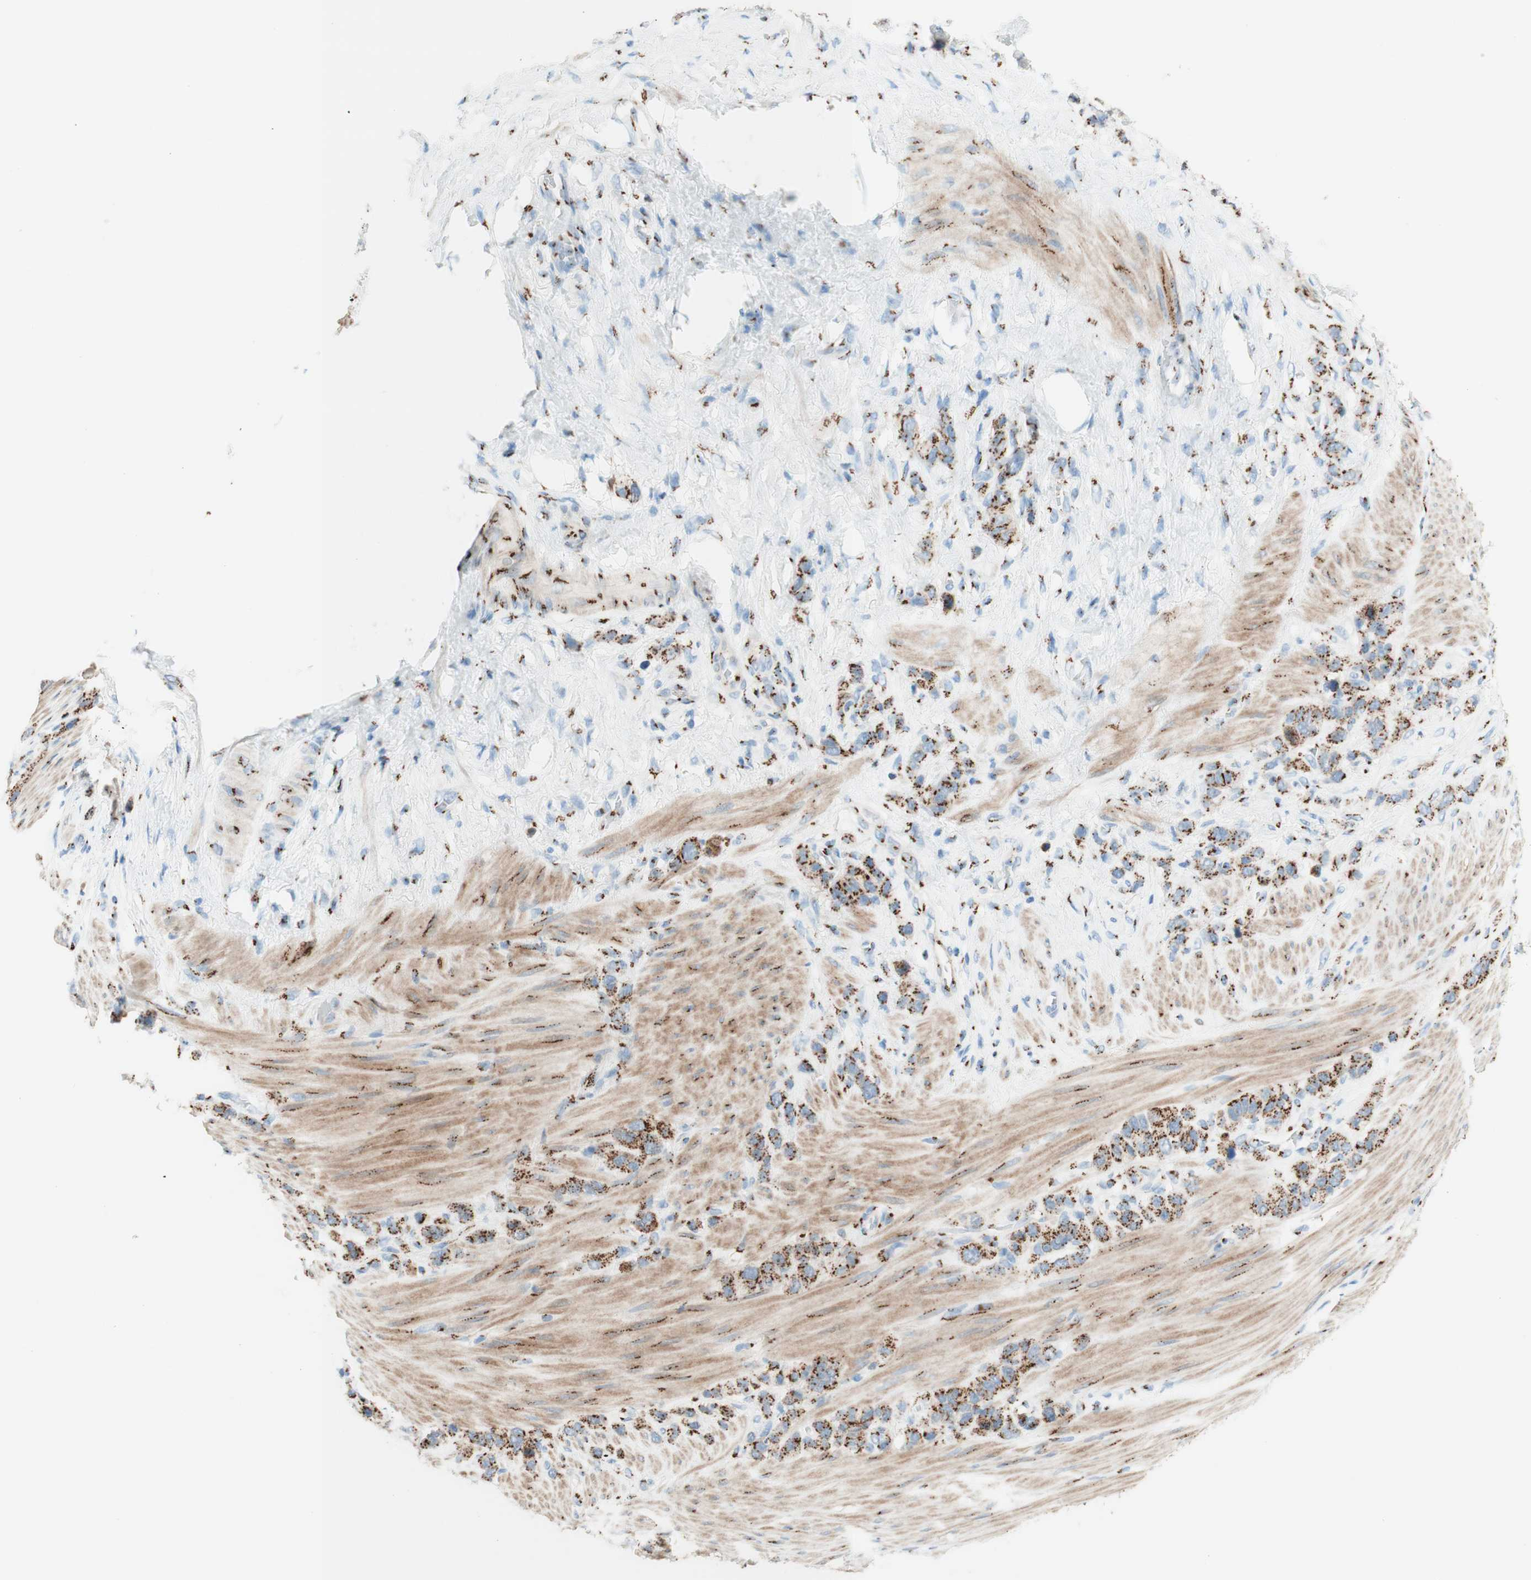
{"staining": {"intensity": "strong", "quantity": ">75%", "location": "cytoplasmic/membranous"}, "tissue": "stomach cancer", "cell_type": "Tumor cells", "image_type": "cancer", "snomed": [{"axis": "morphology", "description": "Adenocarcinoma, NOS"}, {"axis": "morphology", "description": "Adenocarcinoma, High grade"}, {"axis": "topography", "description": "Stomach, upper"}, {"axis": "topography", "description": "Stomach, lower"}], "caption": "Brown immunohistochemical staining in human stomach cancer reveals strong cytoplasmic/membranous positivity in about >75% of tumor cells. (DAB (3,3'-diaminobenzidine) IHC with brightfield microscopy, high magnification).", "gene": "GOLGB1", "patient": {"sex": "female", "age": 65}}